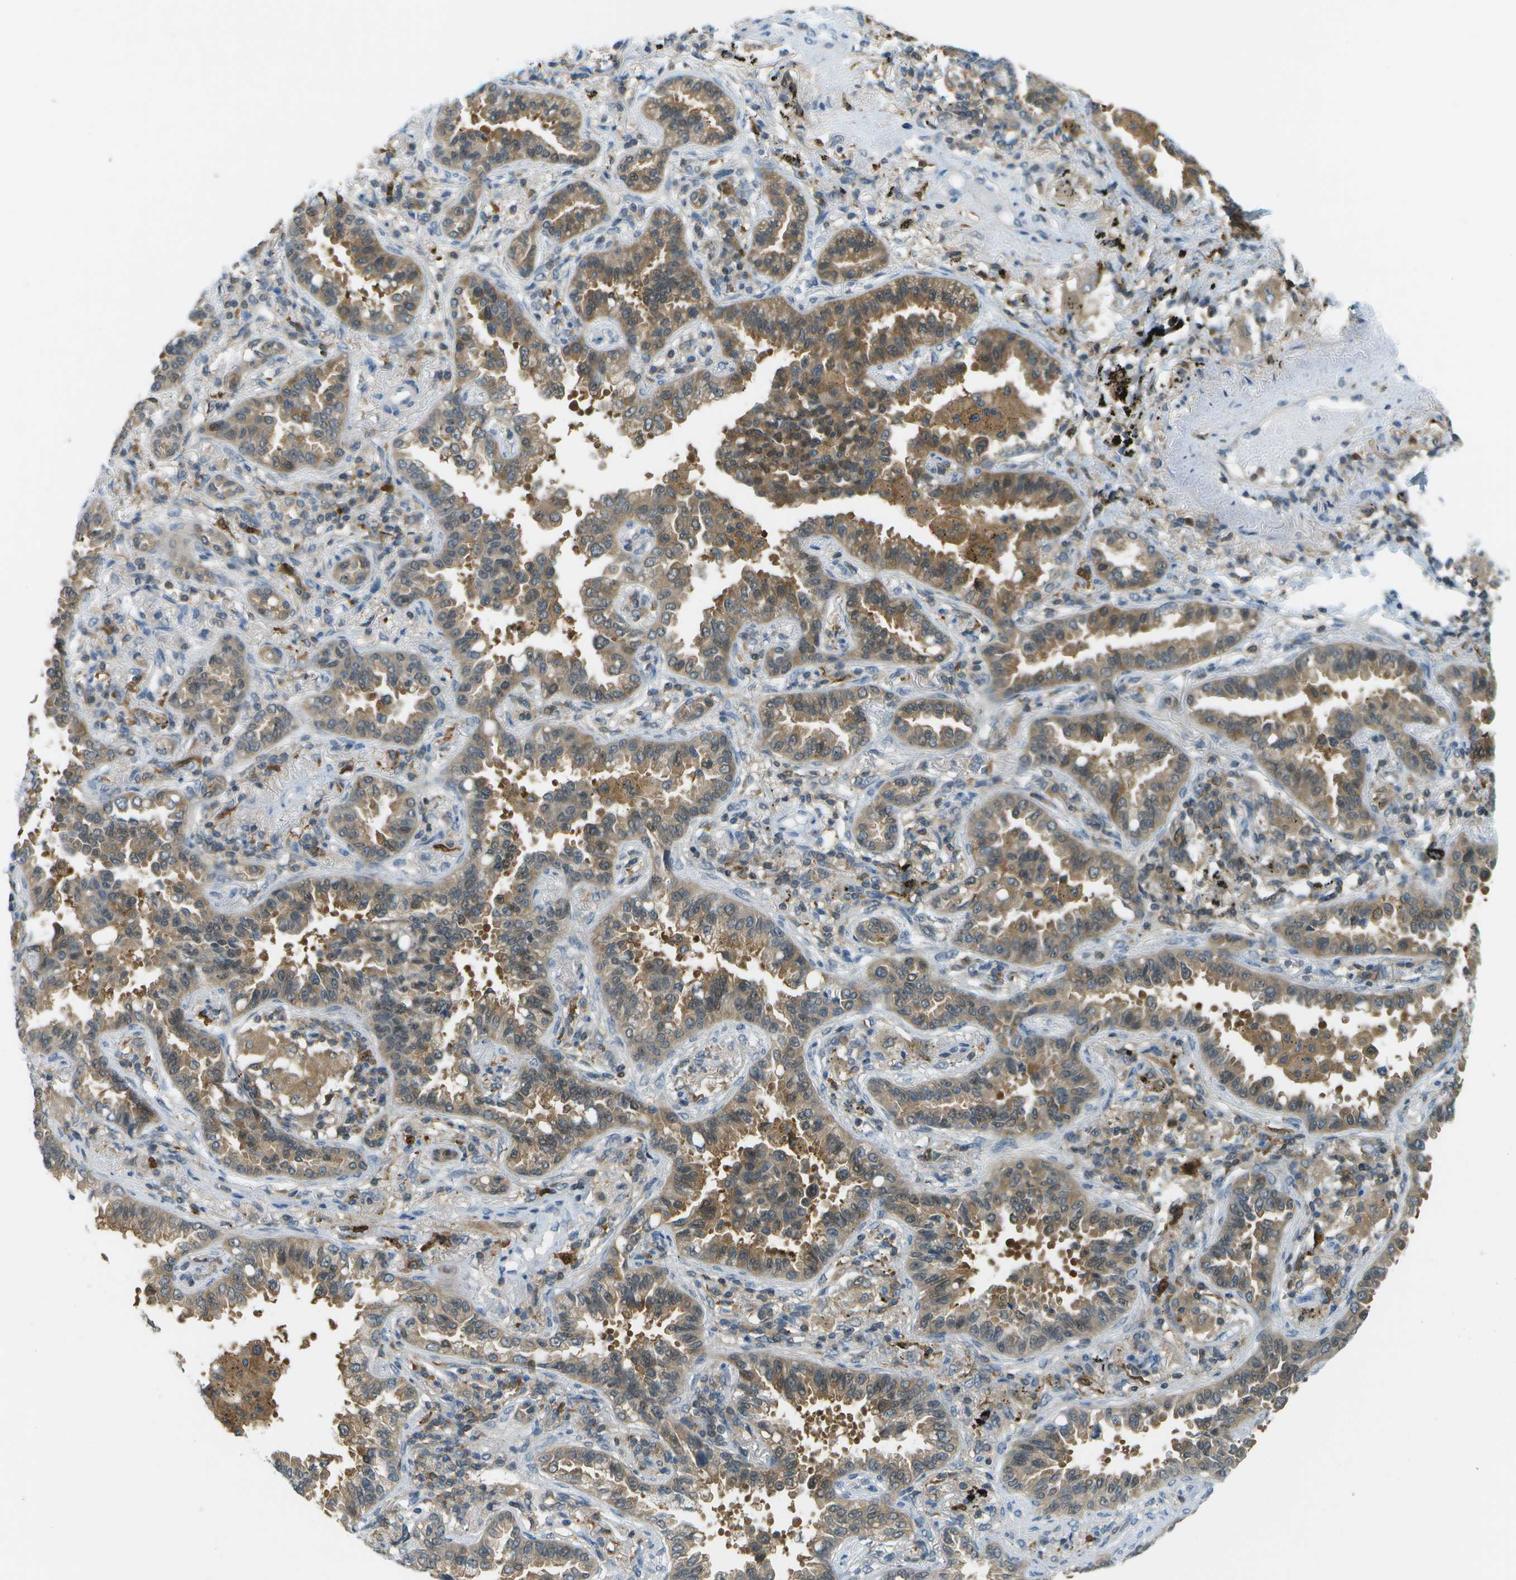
{"staining": {"intensity": "moderate", "quantity": ">75%", "location": "cytoplasmic/membranous"}, "tissue": "lung cancer", "cell_type": "Tumor cells", "image_type": "cancer", "snomed": [{"axis": "morphology", "description": "Normal tissue, NOS"}, {"axis": "morphology", "description": "Adenocarcinoma, NOS"}, {"axis": "topography", "description": "Lung"}], "caption": "DAB immunohistochemical staining of human lung cancer exhibits moderate cytoplasmic/membranous protein expression in about >75% of tumor cells.", "gene": "CDH23", "patient": {"sex": "male", "age": 59}}